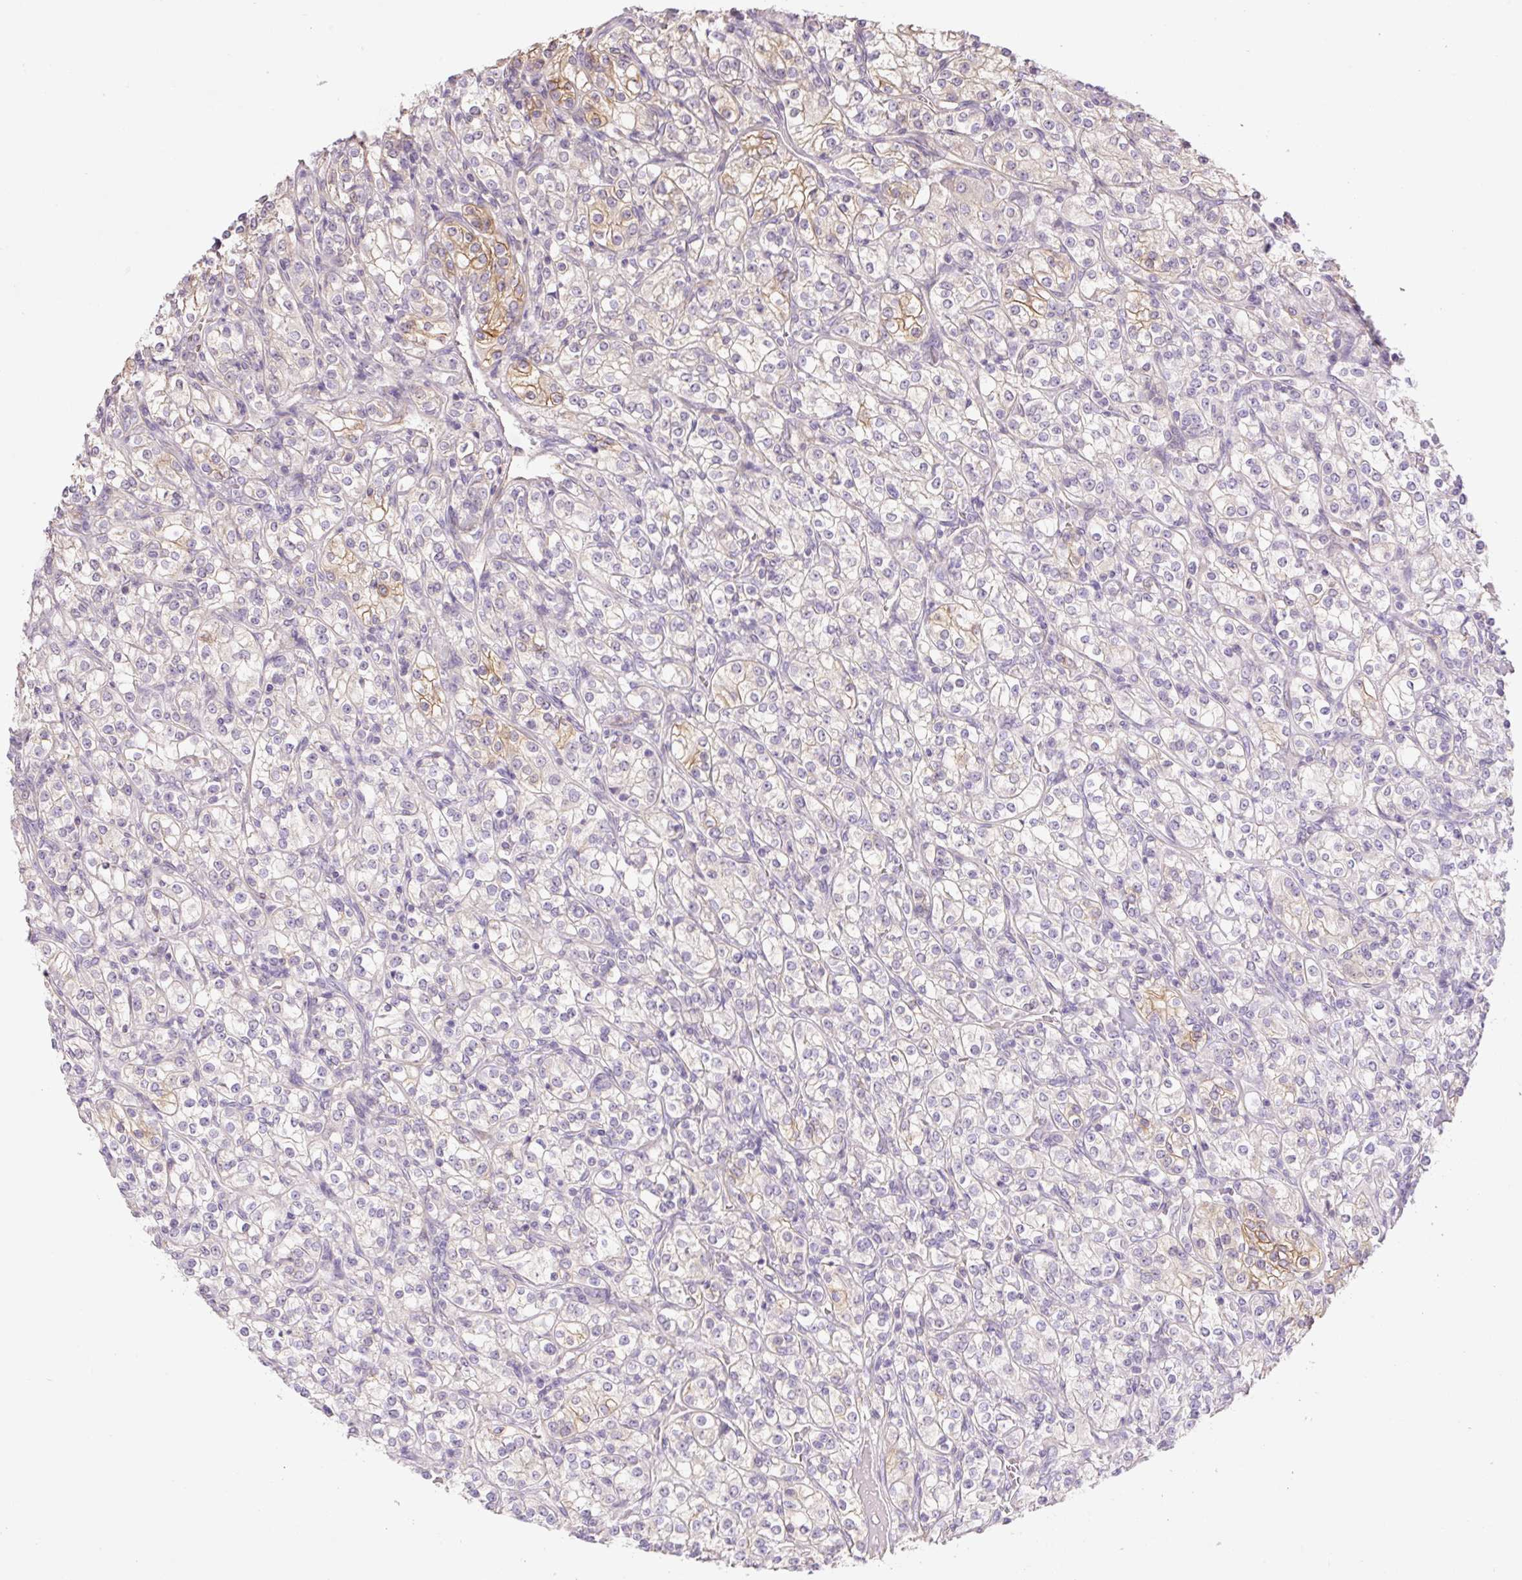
{"staining": {"intensity": "moderate", "quantity": "<25%", "location": "cytoplasmic/membranous"}, "tissue": "renal cancer", "cell_type": "Tumor cells", "image_type": "cancer", "snomed": [{"axis": "morphology", "description": "Adenocarcinoma, NOS"}, {"axis": "topography", "description": "Kidney"}], "caption": "This photomicrograph demonstrates immunohistochemistry staining of human renal adenocarcinoma, with low moderate cytoplasmic/membranous expression in about <25% of tumor cells.", "gene": "COX8A", "patient": {"sex": "male", "age": 77}}